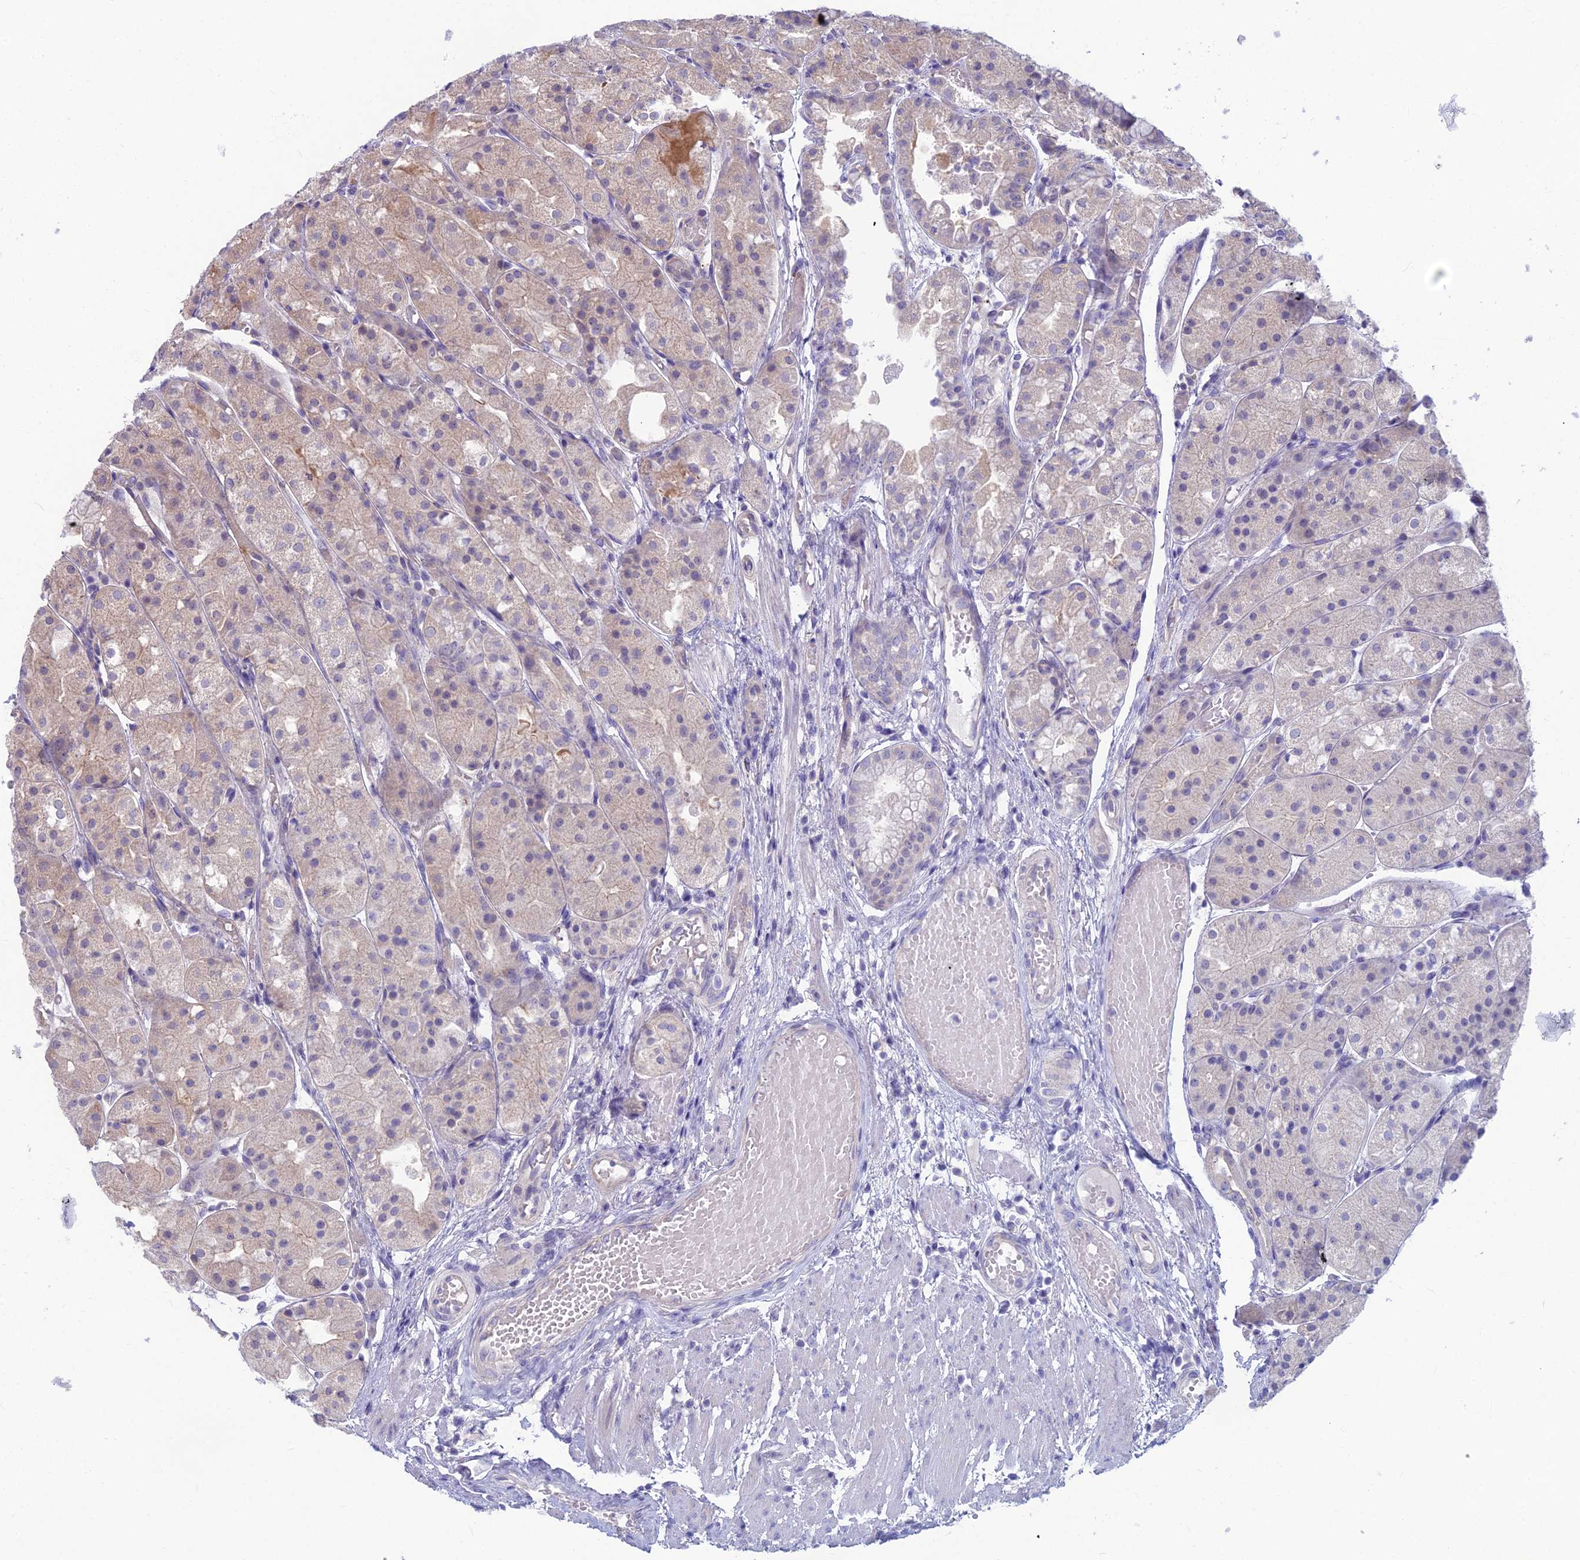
{"staining": {"intensity": "weak", "quantity": "<25%", "location": "cytoplasmic/membranous"}, "tissue": "stomach", "cell_type": "Glandular cells", "image_type": "normal", "snomed": [{"axis": "morphology", "description": "Normal tissue, NOS"}, {"axis": "topography", "description": "Stomach, upper"}], "caption": "This is a photomicrograph of immunohistochemistry (IHC) staining of unremarkable stomach, which shows no expression in glandular cells.", "gene": "MFSD8", "patient": {"sex": "male", "age": 72}}